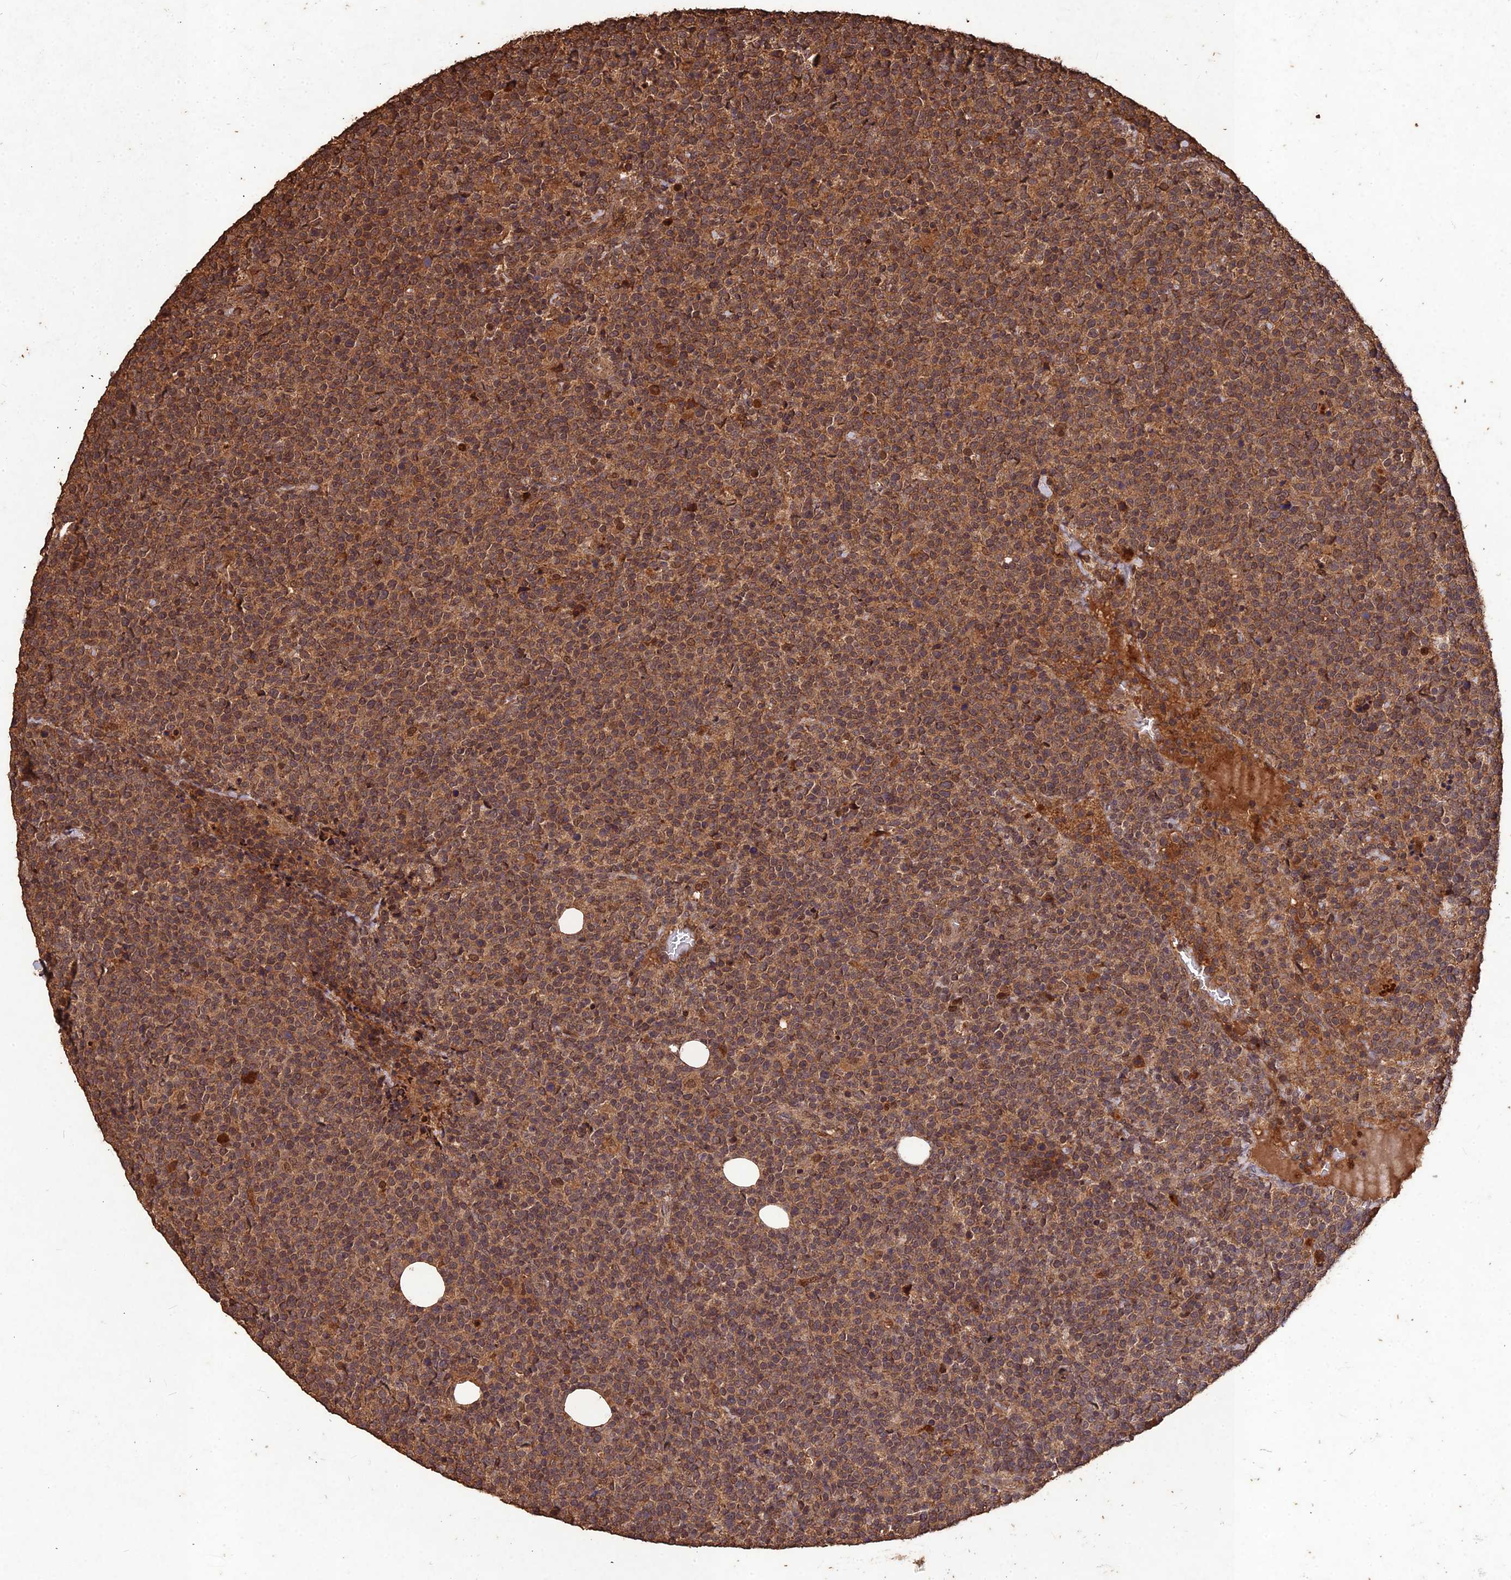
{"staining": {"intensity": "moderate", "quantity": ">75%", "location": "cytoplasmic/membranous"}, "tissue": "lymphoma", "cell_type": "Tumor cells", "image_type": "cancer", "snomed": [{"axis": "morphology", "description": "Malignant lymphoma, non-Hodgkin's type, High grade"}, {"axis": "topography", "description": "Lymph node"}], "caption": "Lymphoma stained with DAB (3,3'-diaminobenzidine) IHC exhibits medium levels of moderate cytoplasmic/membranous positivity in approximately >75% of tumor cells.", "gene": "SYMPK", "patient": {"sex": "male", "age": 61}}